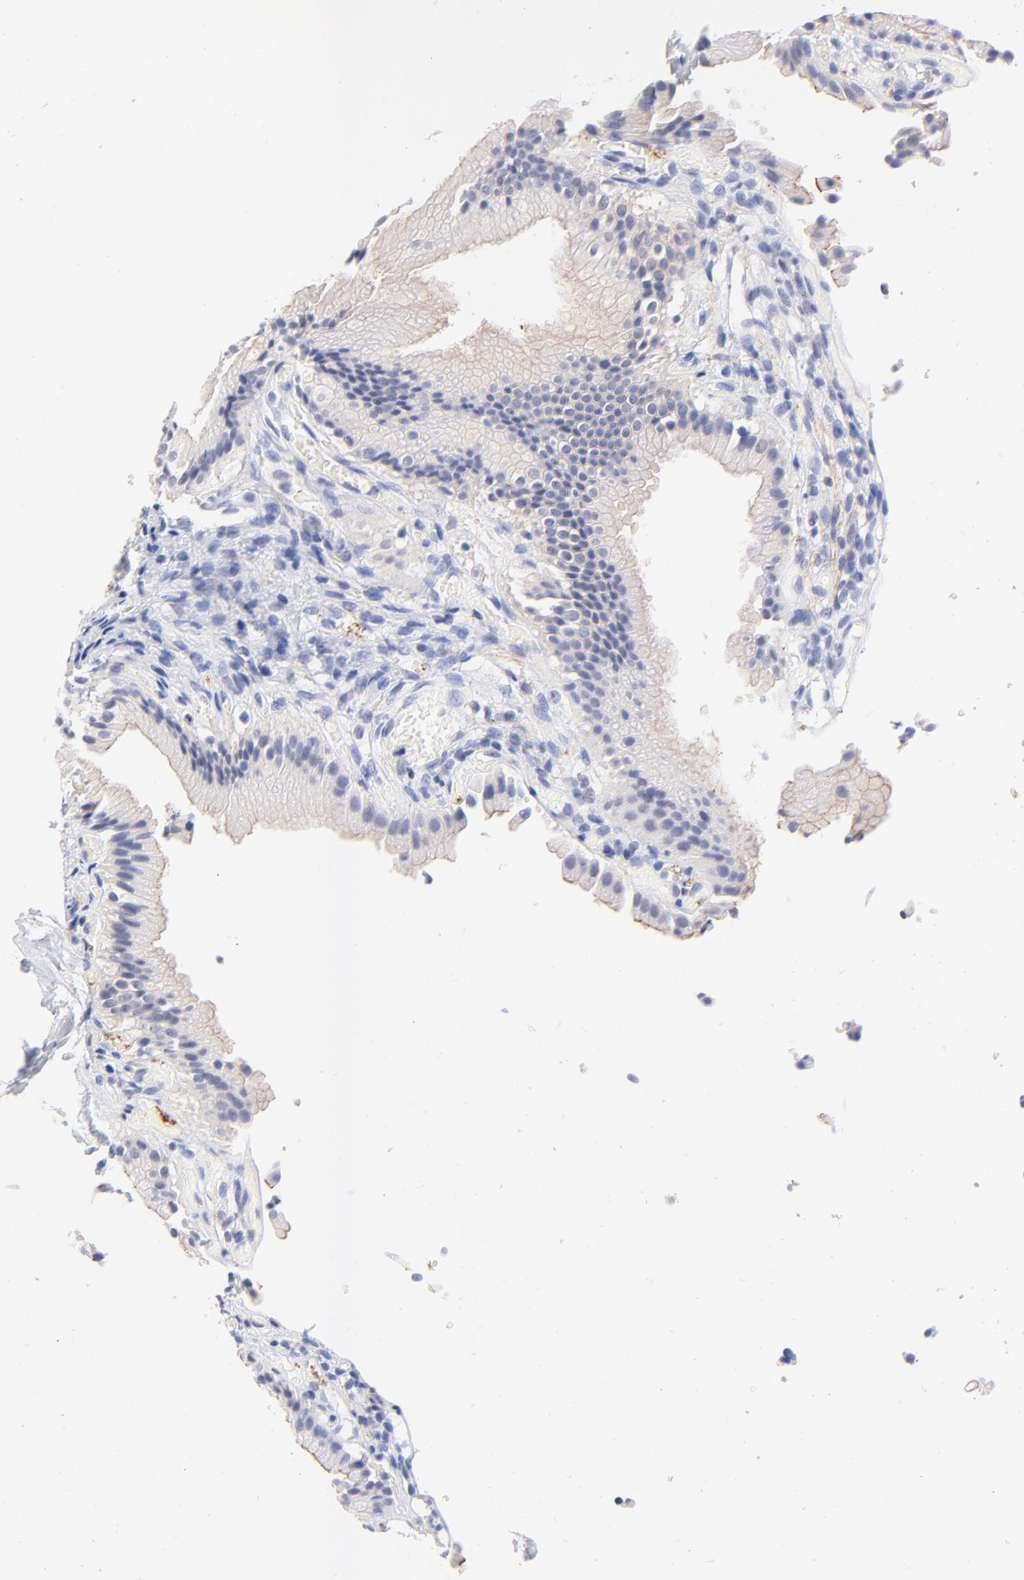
{"staining": {"intensity": "negative", "quantity": "none", "location": "none"}, "tissue": "gallbladder", "cell_type": "Glandular cells", "image_type": "normal", "snomed": [{"axis": "morphology", "description": "Normal tissue, NOS"}, {"axis": "topography", "description": "Gallbladder"}], "caption": "Protein analysis of benign gallbladder exhibits no significant positivity in glandular cells.", "gene": "FAM117B", "patient": {"sex": "male", "age": 65}}